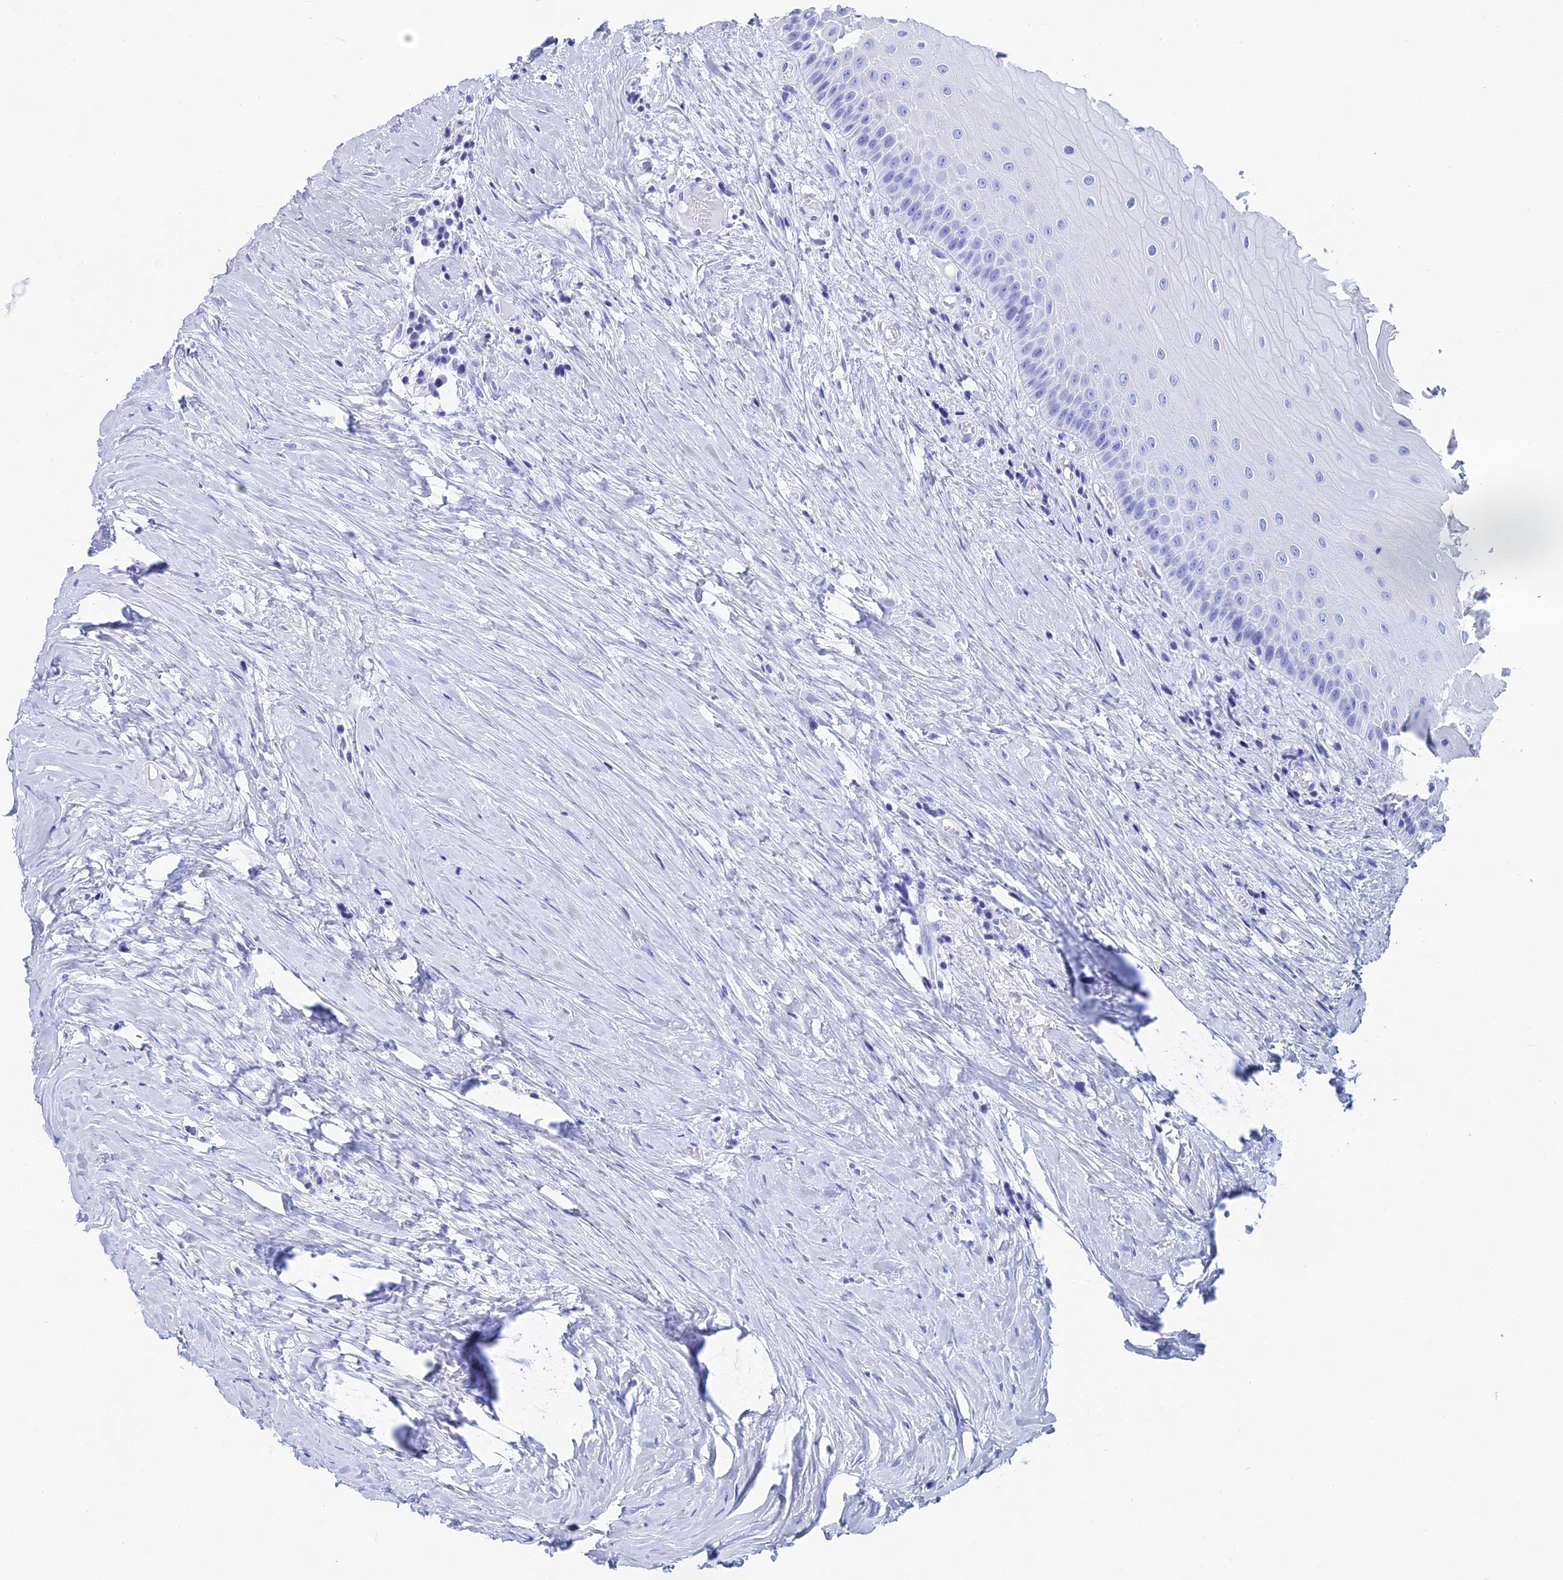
{"staining": {"intensity": "negative", "quantity": "none", "location": "none"}, "tissue": "oral mucosa", "cell_type": "Squamous epithelial cells", "image_type": "normal", "snomed": [{"axis": "morphology", "description": "Normal tissue, NOS"}, {"axis": "topography", "description": "Skeletal muscle"}, {"axis": "topography", "description": "Oral tissue"}, {"axis": "topography", "description": "Peripheral nerve tissue"}], "caption": "DAB immunohistochemical staining of normal oral mucosa displays no significant expression in squamous epithelial cells.", "gene": "TEX101", "patient": {"sex": "female", "age": 84}}